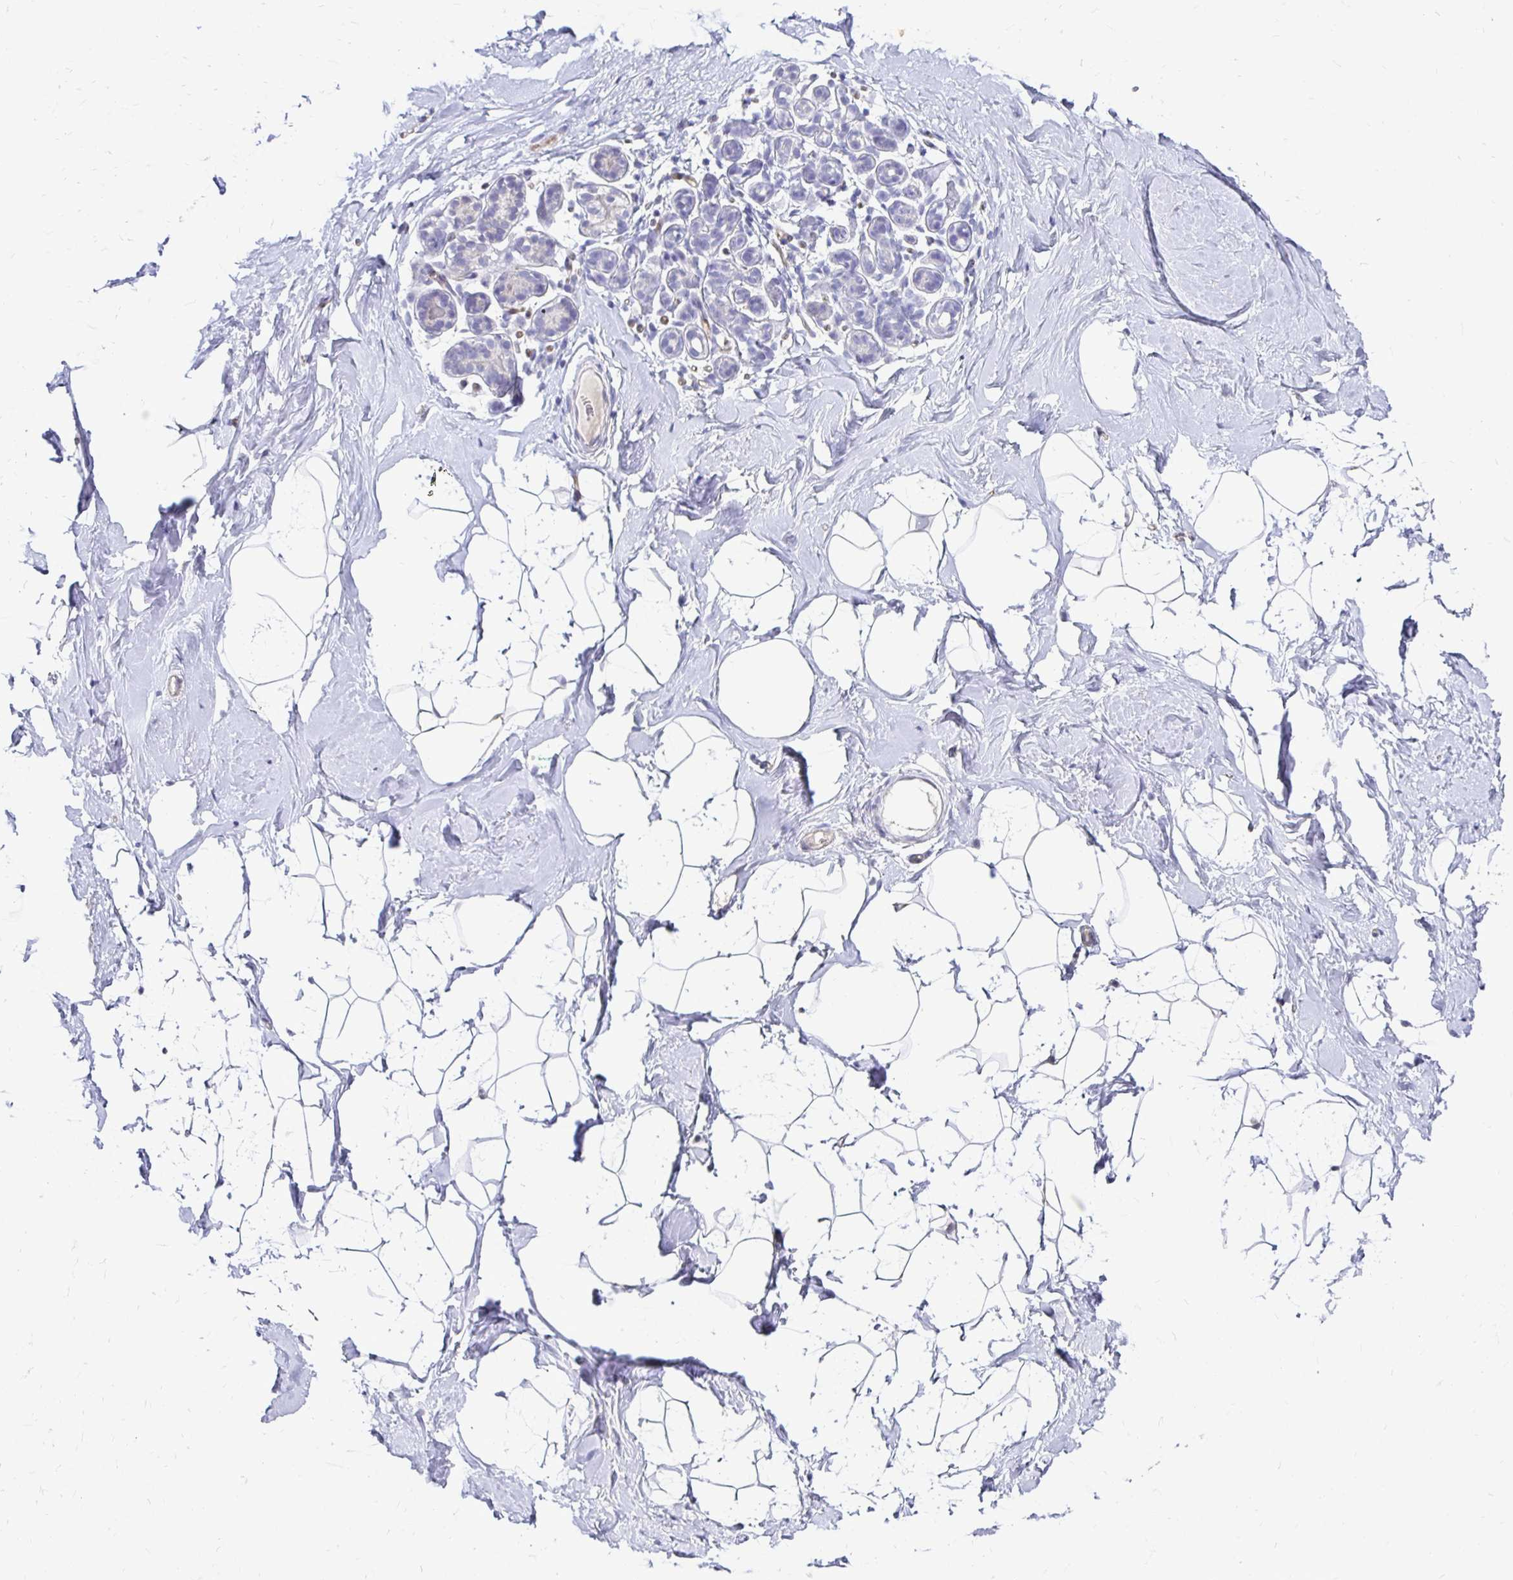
{"staining": {"intensity": "negative", "quantity": "none", "location": "none"}, "tissue": "breast", "cell_type": "Adipocytes", "image_type": "normal", "snomed": [{"axis": "morphology", "description": "Normal tissue, NOS"}, {"axis": "topography", "description": "Breast"}], "caption": "Protein analysis of normal breast displays no significant expression in adipocytes.", "gene": "GK2", "patient": {"sex": "female", "age": 32}}